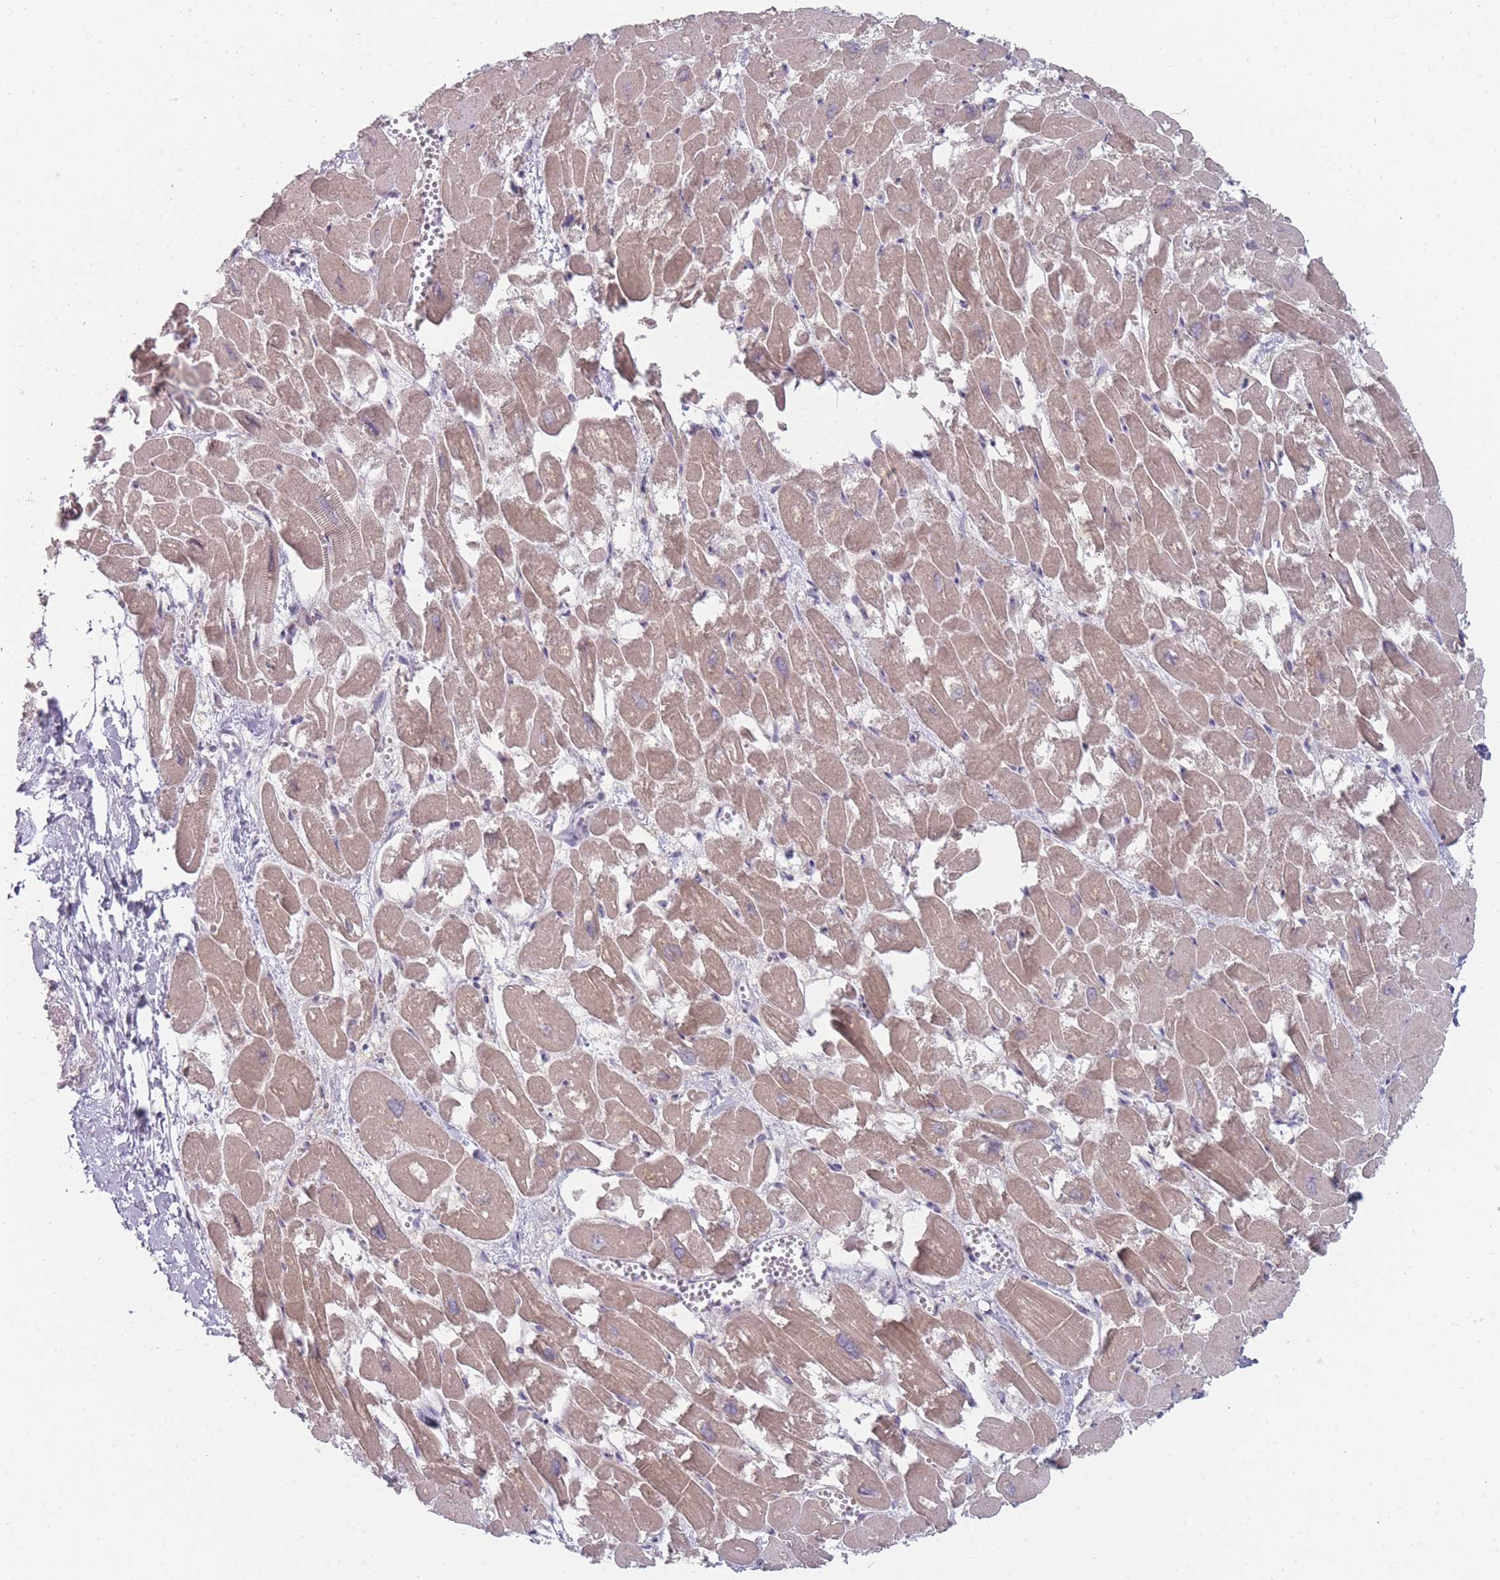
{"staining": {"intensity": "moderate", "quantity": ">75%", "location": "cytoplasmic/membranous"}, "tissue": "heart muscle", "cell_type": "Cardiomyocytes", "image_type": "normal", "snomed": [{"axis": "morphology", "description": "Normal tissue, NOS"}, {"axis": "topography", "description": "Heart"}], "caption": "An image showing moderate cytoplasmic/membranous positivity in about >75% of cardiomyocytes in normal heart muscle, as visualized by brown immunohistochemical staining.", "gene": "PCDH12", "patient": {"sex": "male", "age": 54}}